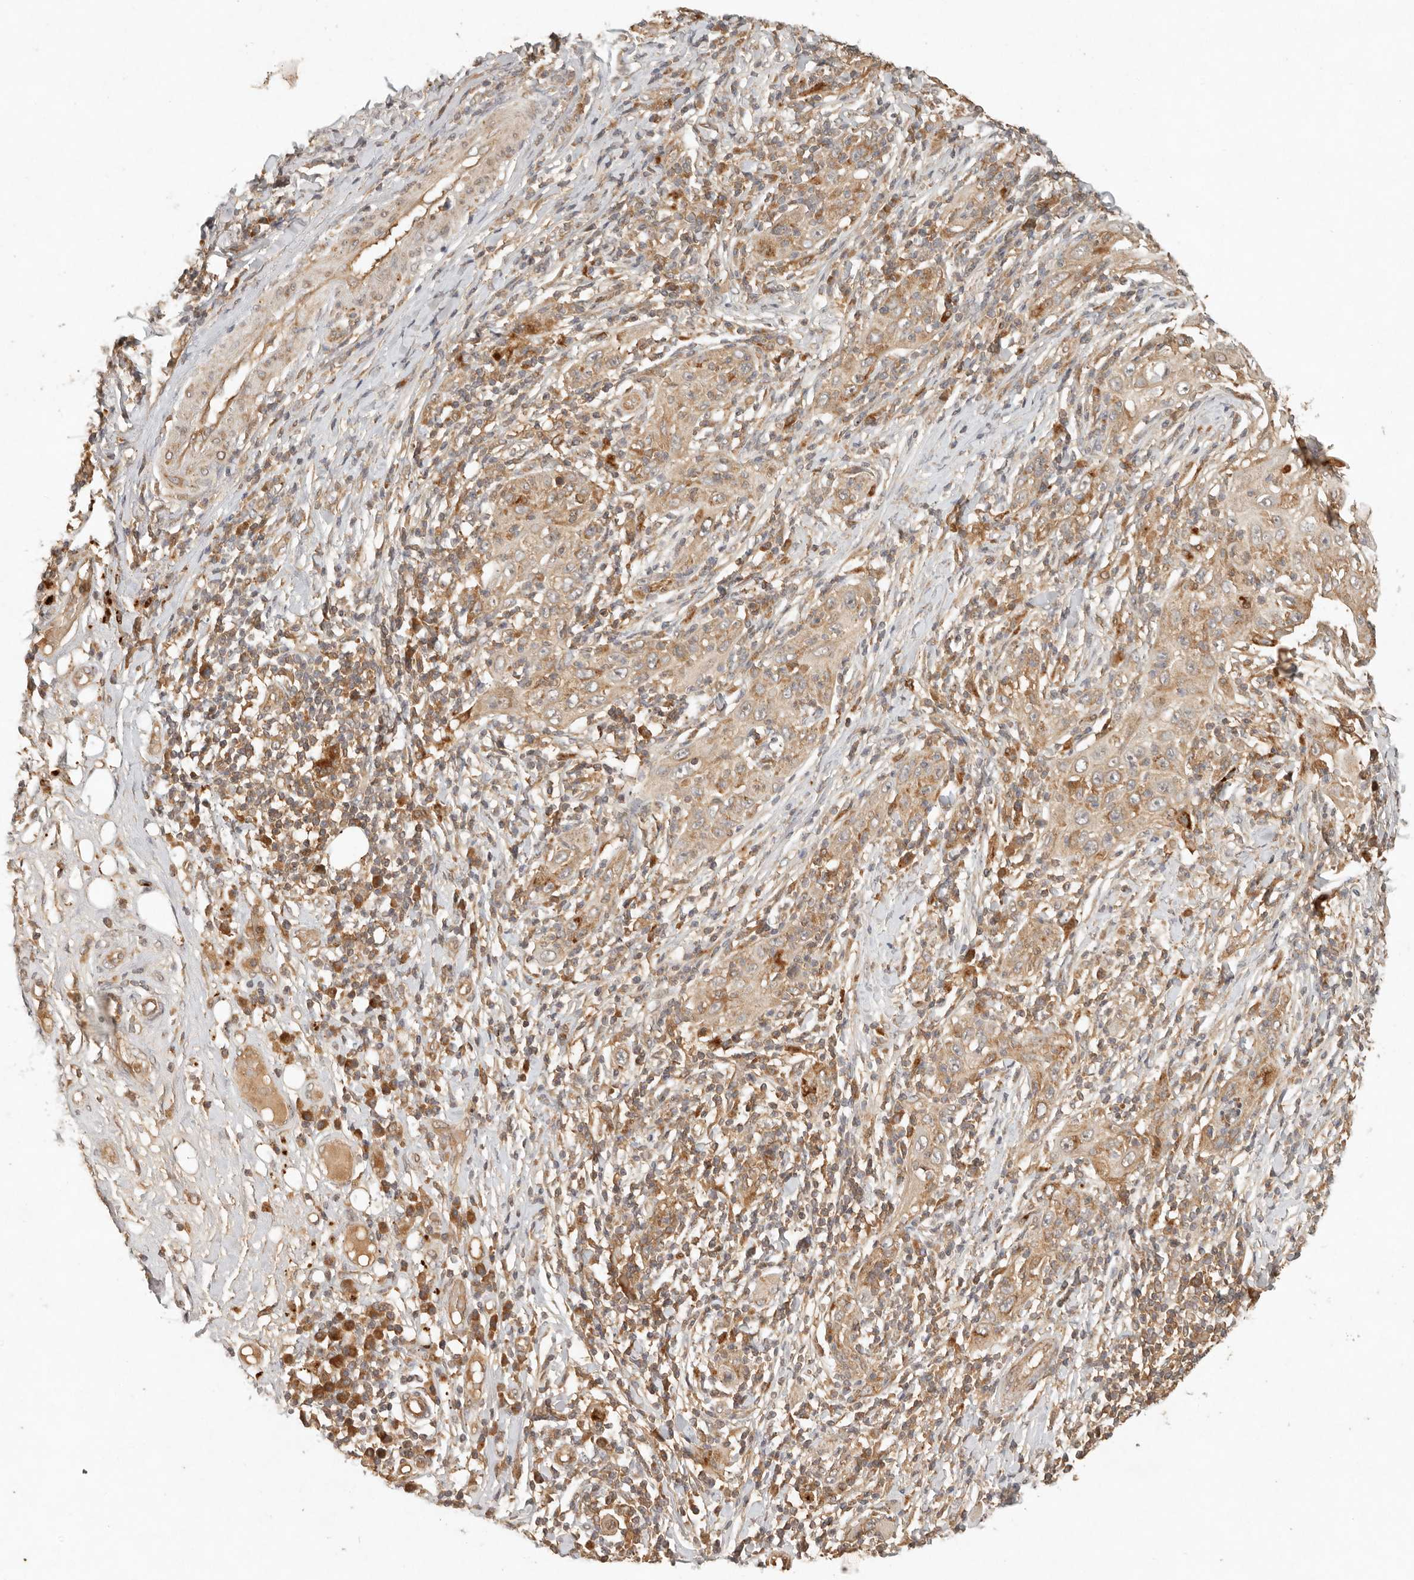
{"staining": {"intensity": "moderate", "quantity": ">75%", "location": "cytoplasmic/membranous"}, "tissue": "skin cancer", "cell_type": "Tumor cells", "image_type": "cancer", "snomed": [{"axis": "morphology", "description": "Squamous cell carcinoma, NOS"}, {"axis": "topography", "description": "Skin"}], "caption": "Immunohistochemical staining of human skin cancer demonstrates medium levels of moderate cytoplasmic/membranous positivity in about >75% of tumor cells. (Brightfield microscopy of DAB IHC at high magnification).", "gene": "ANKRD61", "patient": {"sex": "female", "age": 88}}